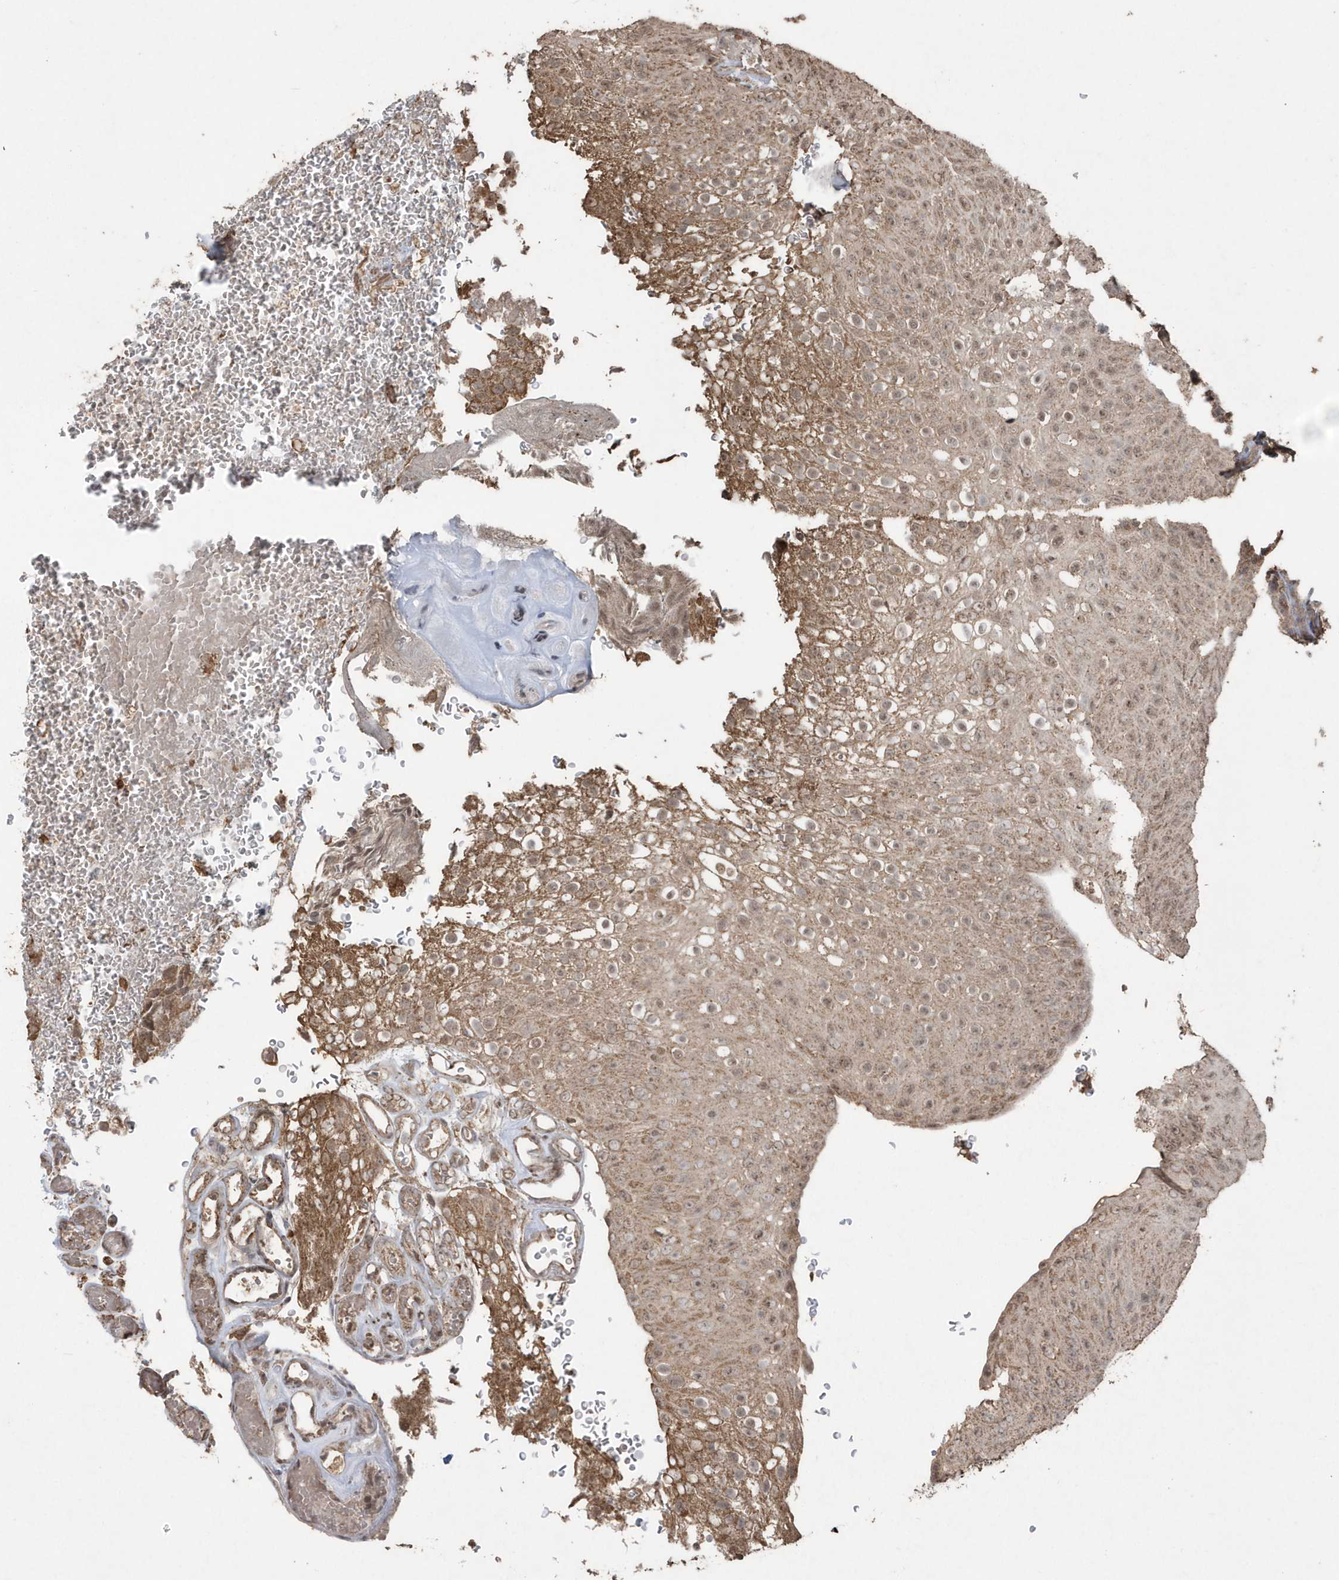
{"staining": {"intensity": "moderate", "quantity": "25%-75%", "location": "cytoplasmic/membranous,nuclear"}, "tissue": "urothelial cancer", "cell_type": "Tumor cells", "image_type": "cancer", "snomed": [{"axis": "morphology", "description": "Urothelial carcinoma, Low grade"}, {"axis": "topography", "description": "Urinary bladder"}], "caption": "IHC image of neoplastic tissue: human urothelial carcinoma (low-grade) stained using IHC displays medium levels of moderate protein expression localized specifically in the cytoplasmic/membranous and nuclear of tumor cells, appearing as a cytoplasmic/membranous and nuclear brown color.", "gene": "PAXBP1", "patient": {"sex": "male", "age": 78}}